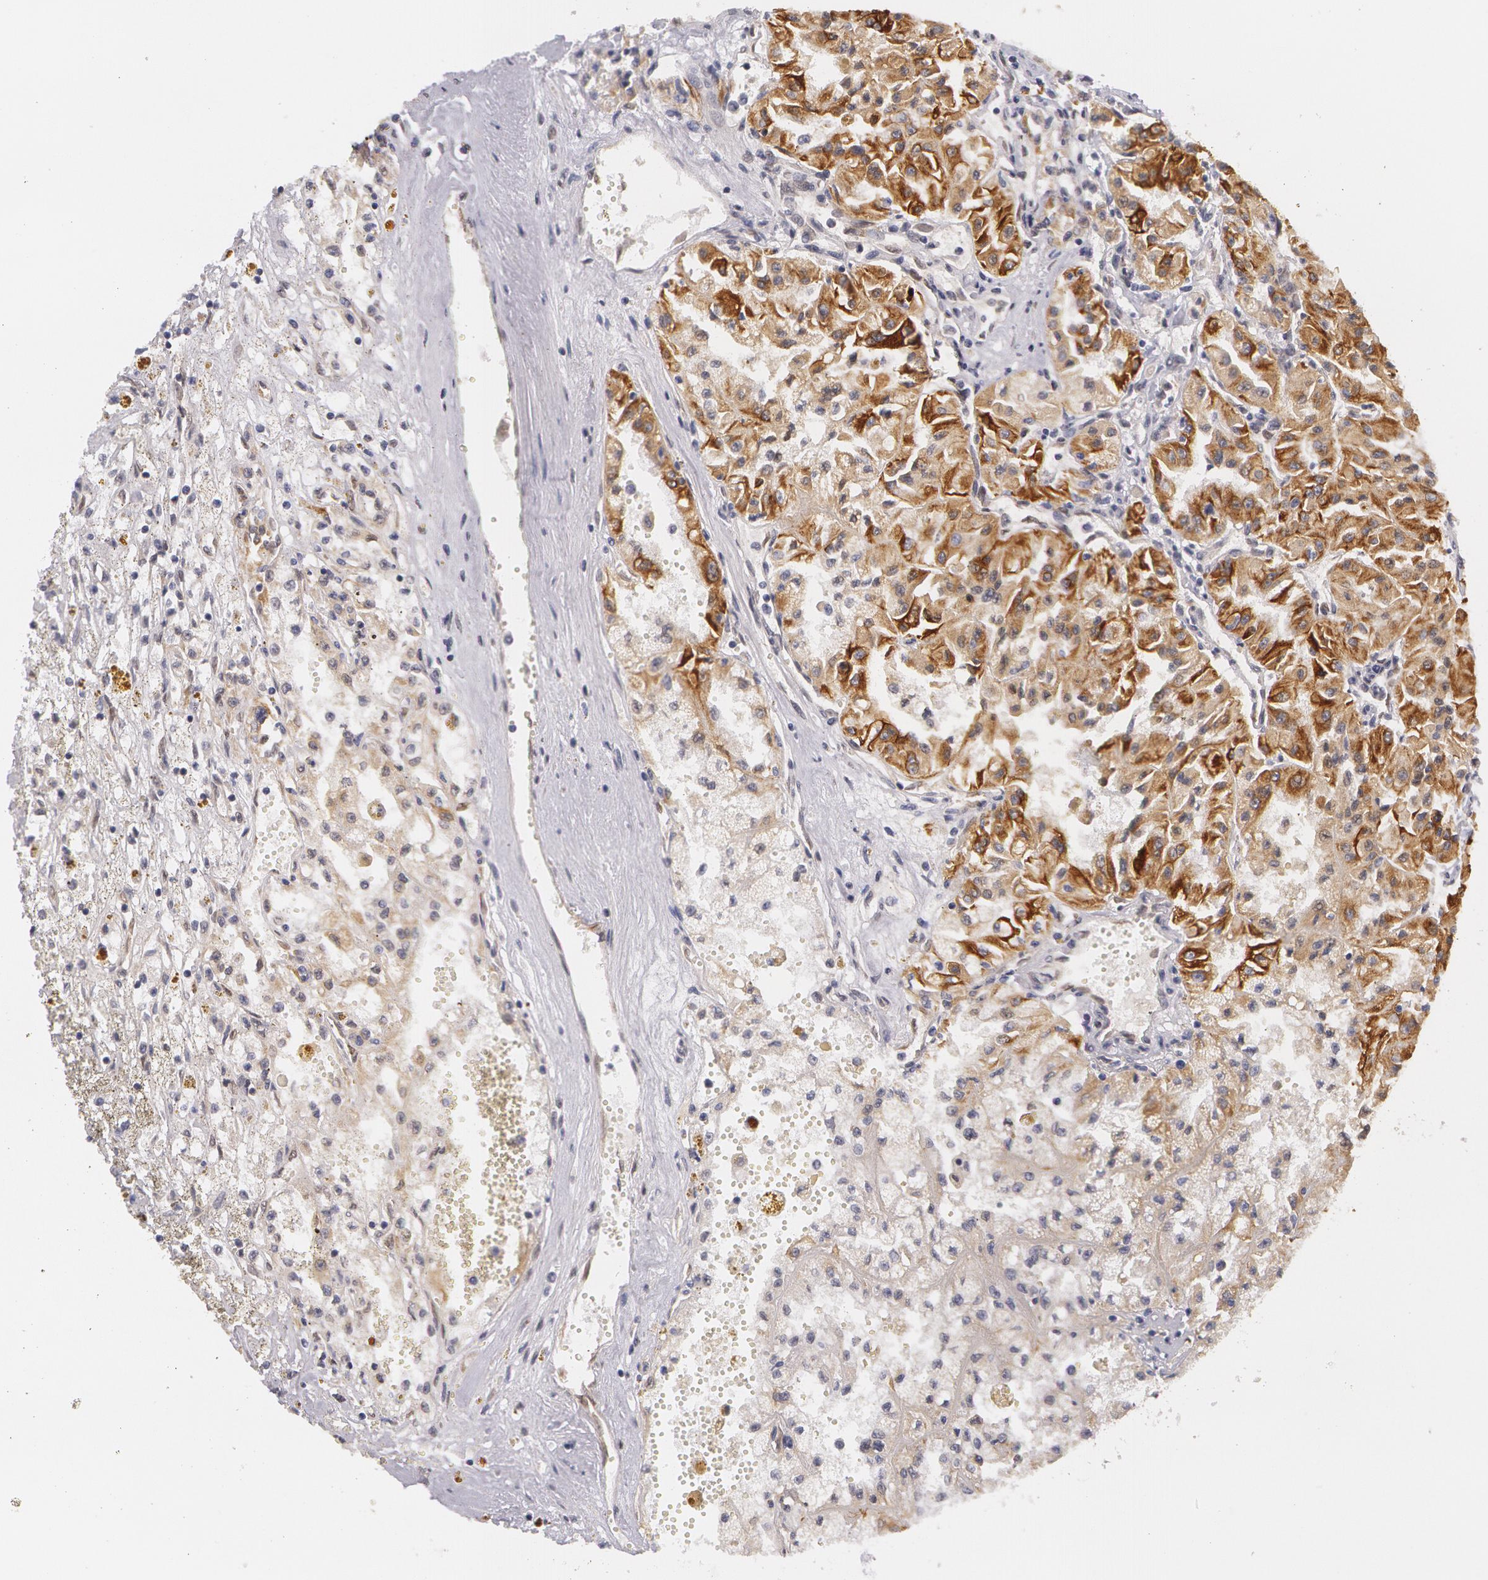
{"staining": {"intensity": "moderate", "quantity": ">75%", "location": "cytoplasmic/membranous"}, "tissue": "renal cancer", "cell_type": "Tumor cells", "image_type": "cancer", "snomed": [{"axis": "morphology", "description": "Adenocarcinoma, NOS"}, {"axis": "topography", "description": "Kidney"}], "caption": "Tumor cells show medium levels of moderate cytoplasmic/membranous staining in about >75% of cells in human renal adenocarcinoma.", "gene": "KRT18", "patient": {"sex": "male", "age": 78}}